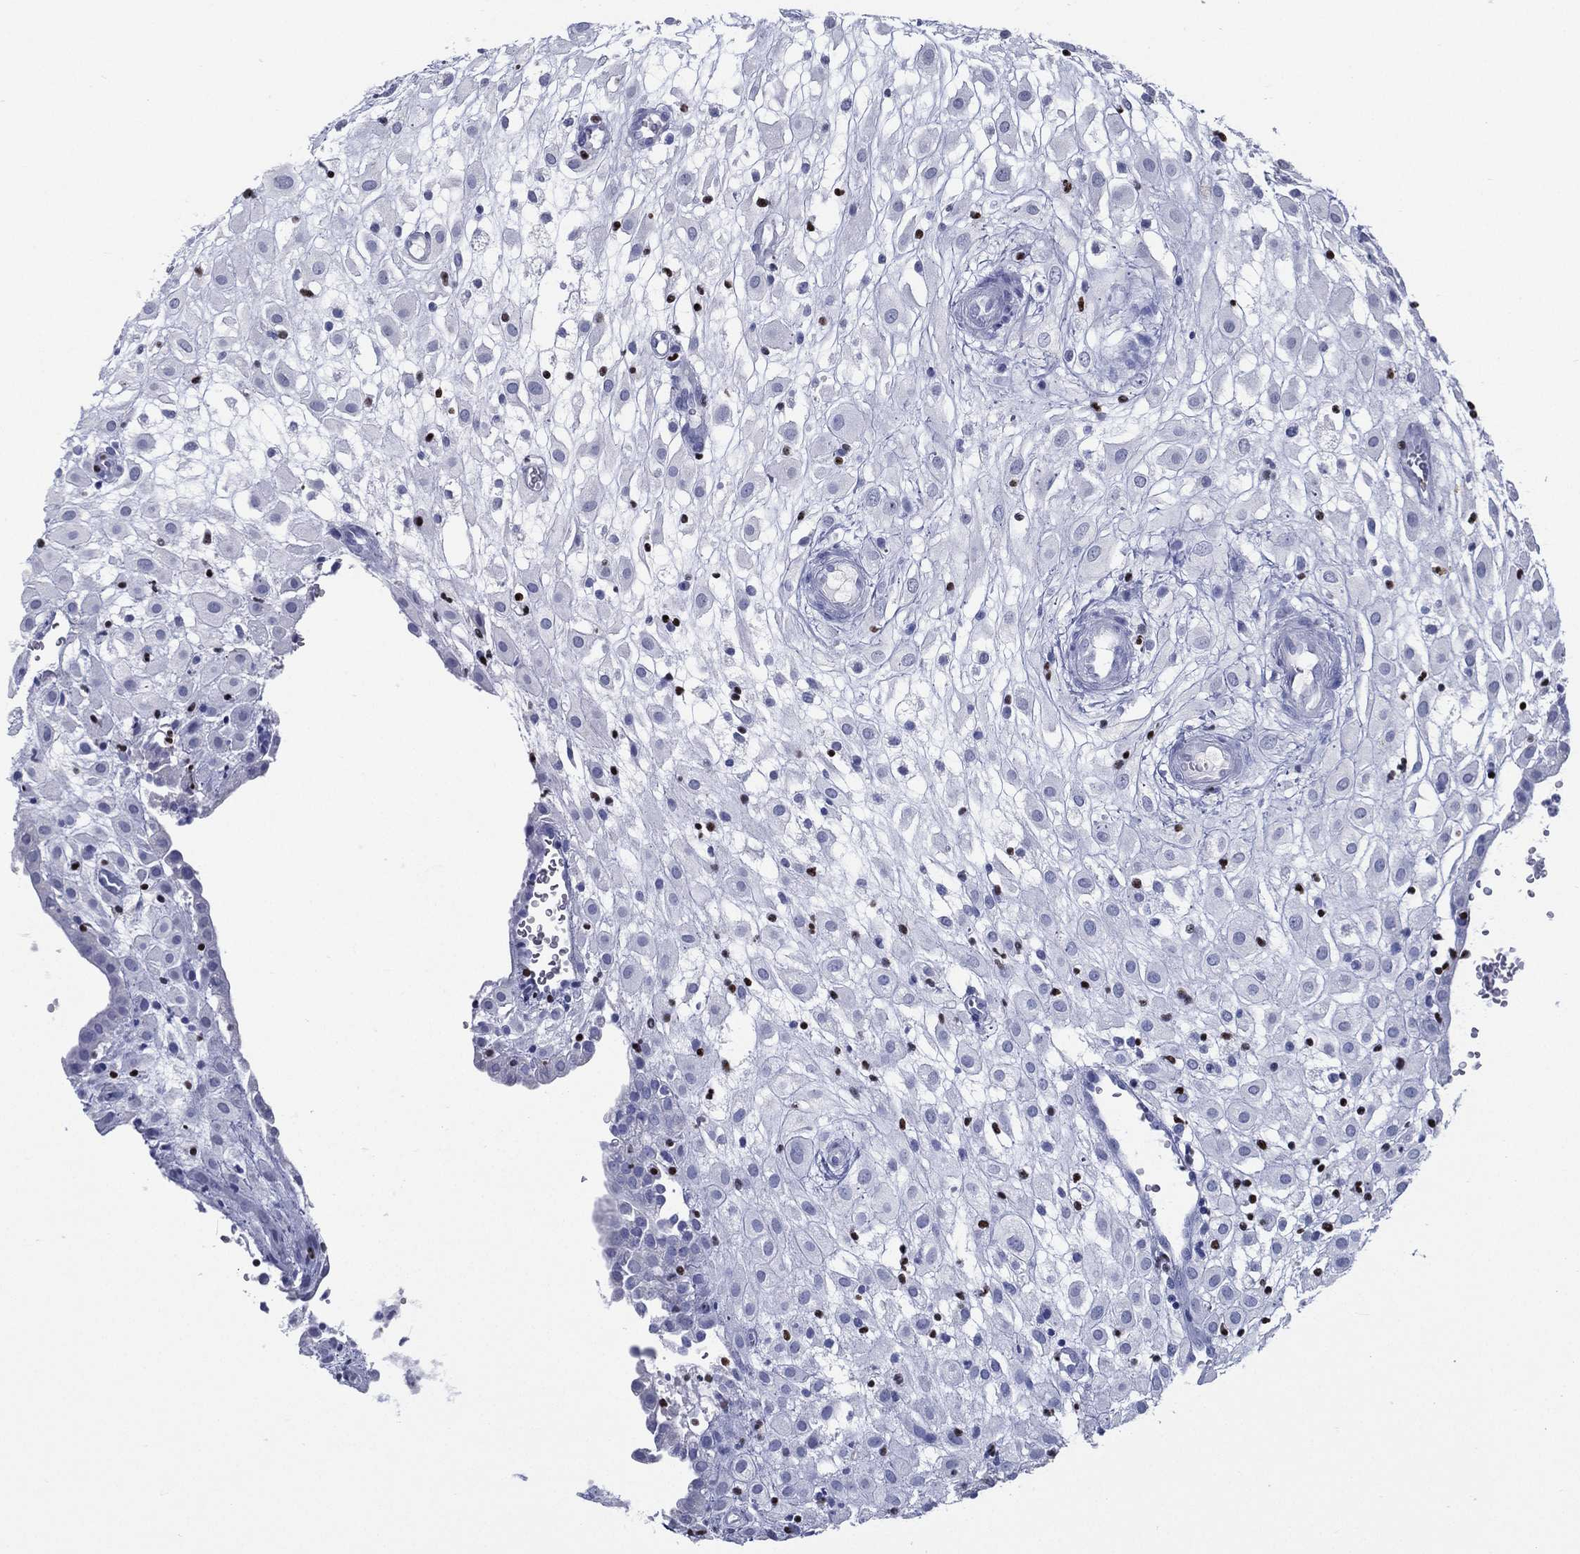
{"staining": {"intensity": "negative", "quantity": "none", "location": "none"}, "tissue": "placenta", "cell_type": "Decidual cells", "image_type": "normal", "snomed": [{"axis": "morphology", "description": "Normal tissue, NOS"}, {"axis": "topography", "description": "Placenta"}], "caption": "A histopathology image of placenta stained for a protein reveals no brown staining in decidual cells. (IHC, brightfield microscopy, high magnification).", "gene": "PYHIN1", "patient": {"sex": "female", "age": 24}}